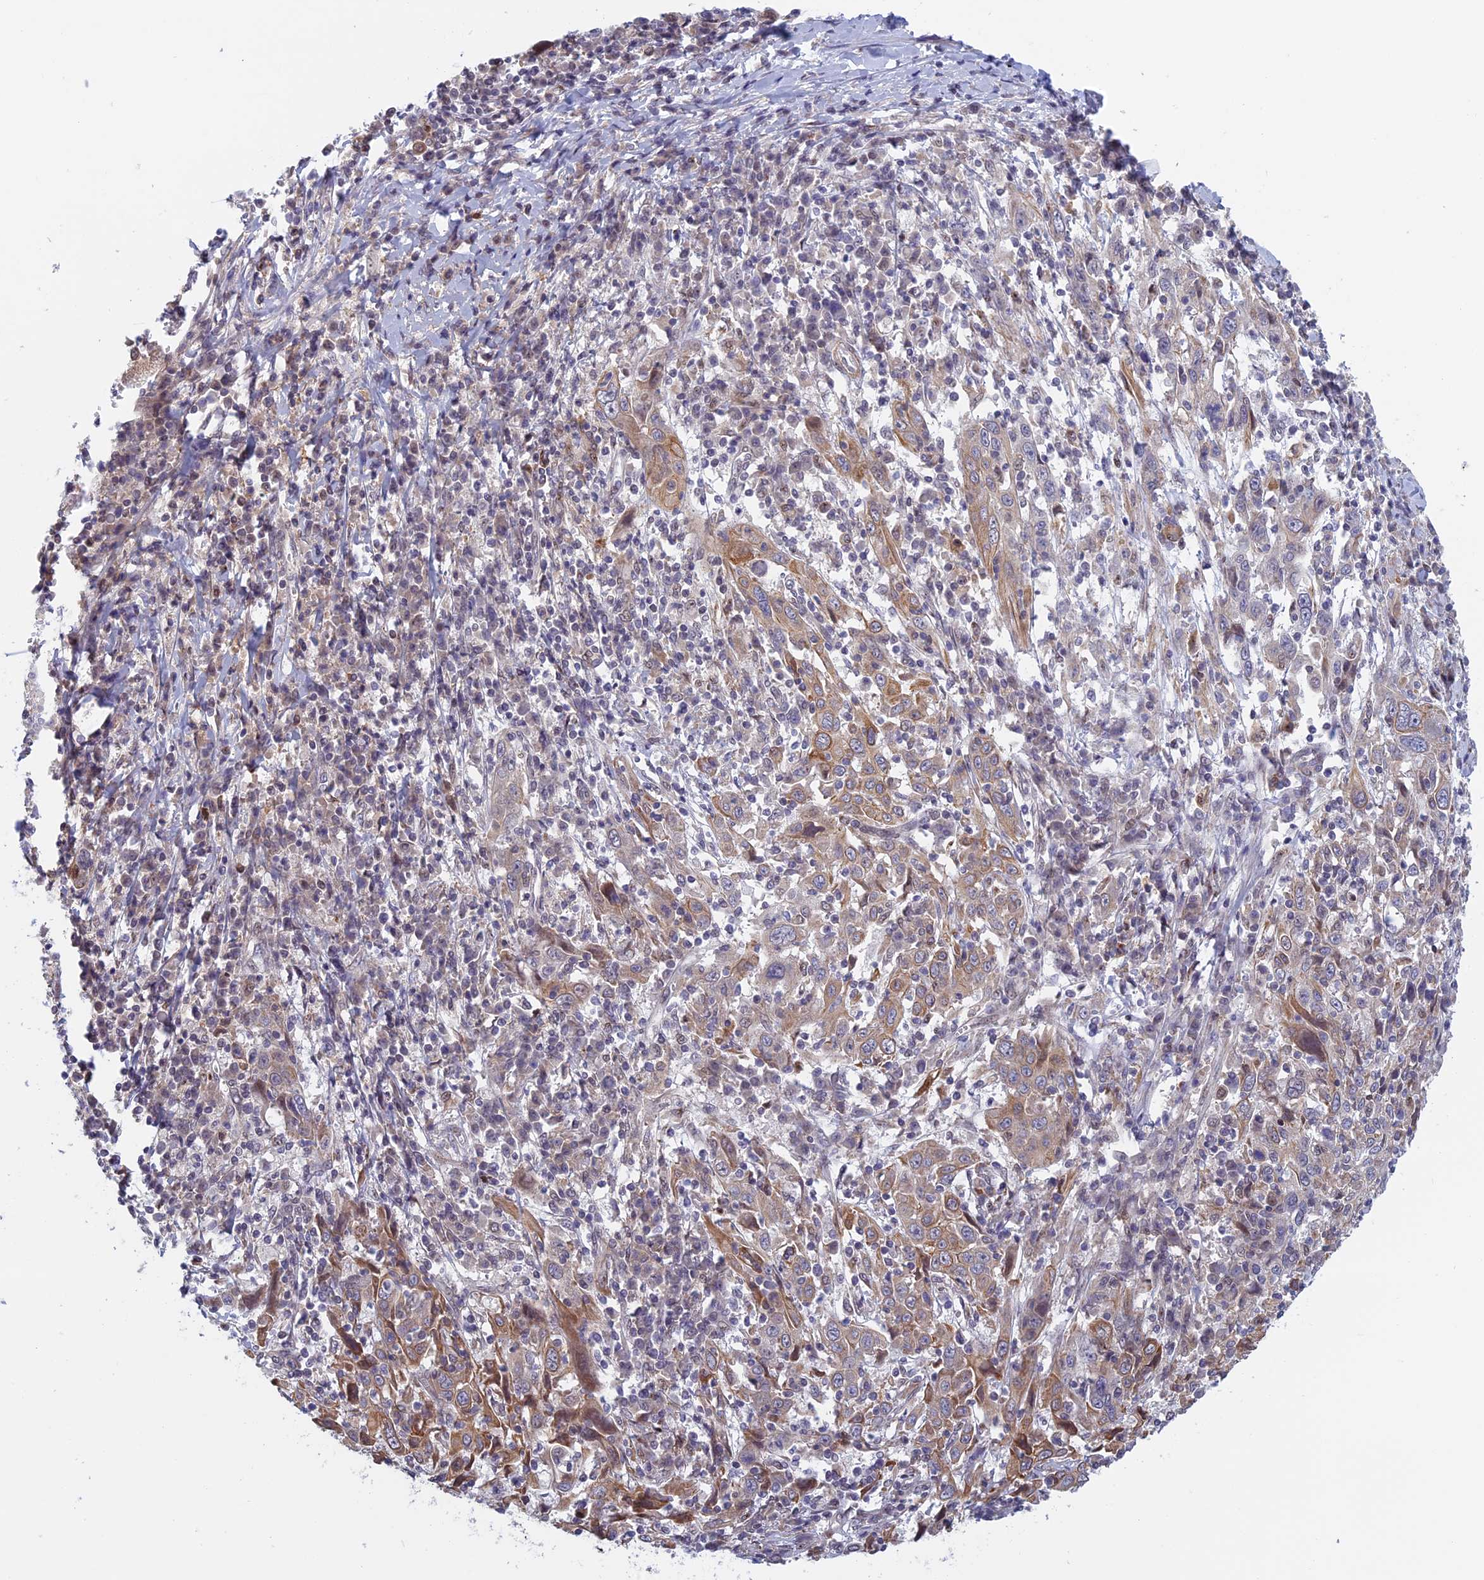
{"staining": {"intensity": "weak", "quantity": "25%-75%", "location": "cytoplasmic/membranous"}, "tissue": "cervical cancer", "cell_type": "Tumor cells", "image_type": "cancer", "snomed": [{"axis": "morphology", "description": "Squamous cell carcinoma, NOS"}, {"axis": "topography", "description": "Cervix"}], "caption": "Protein staining of cervical squamous cell carcinoma tissue reveals weak cytoplasmic/membranous staining in approximately 25%-75% of tumor cells.", "gene": "FADS1", "patient": {"sex": "female", "age": 46}}